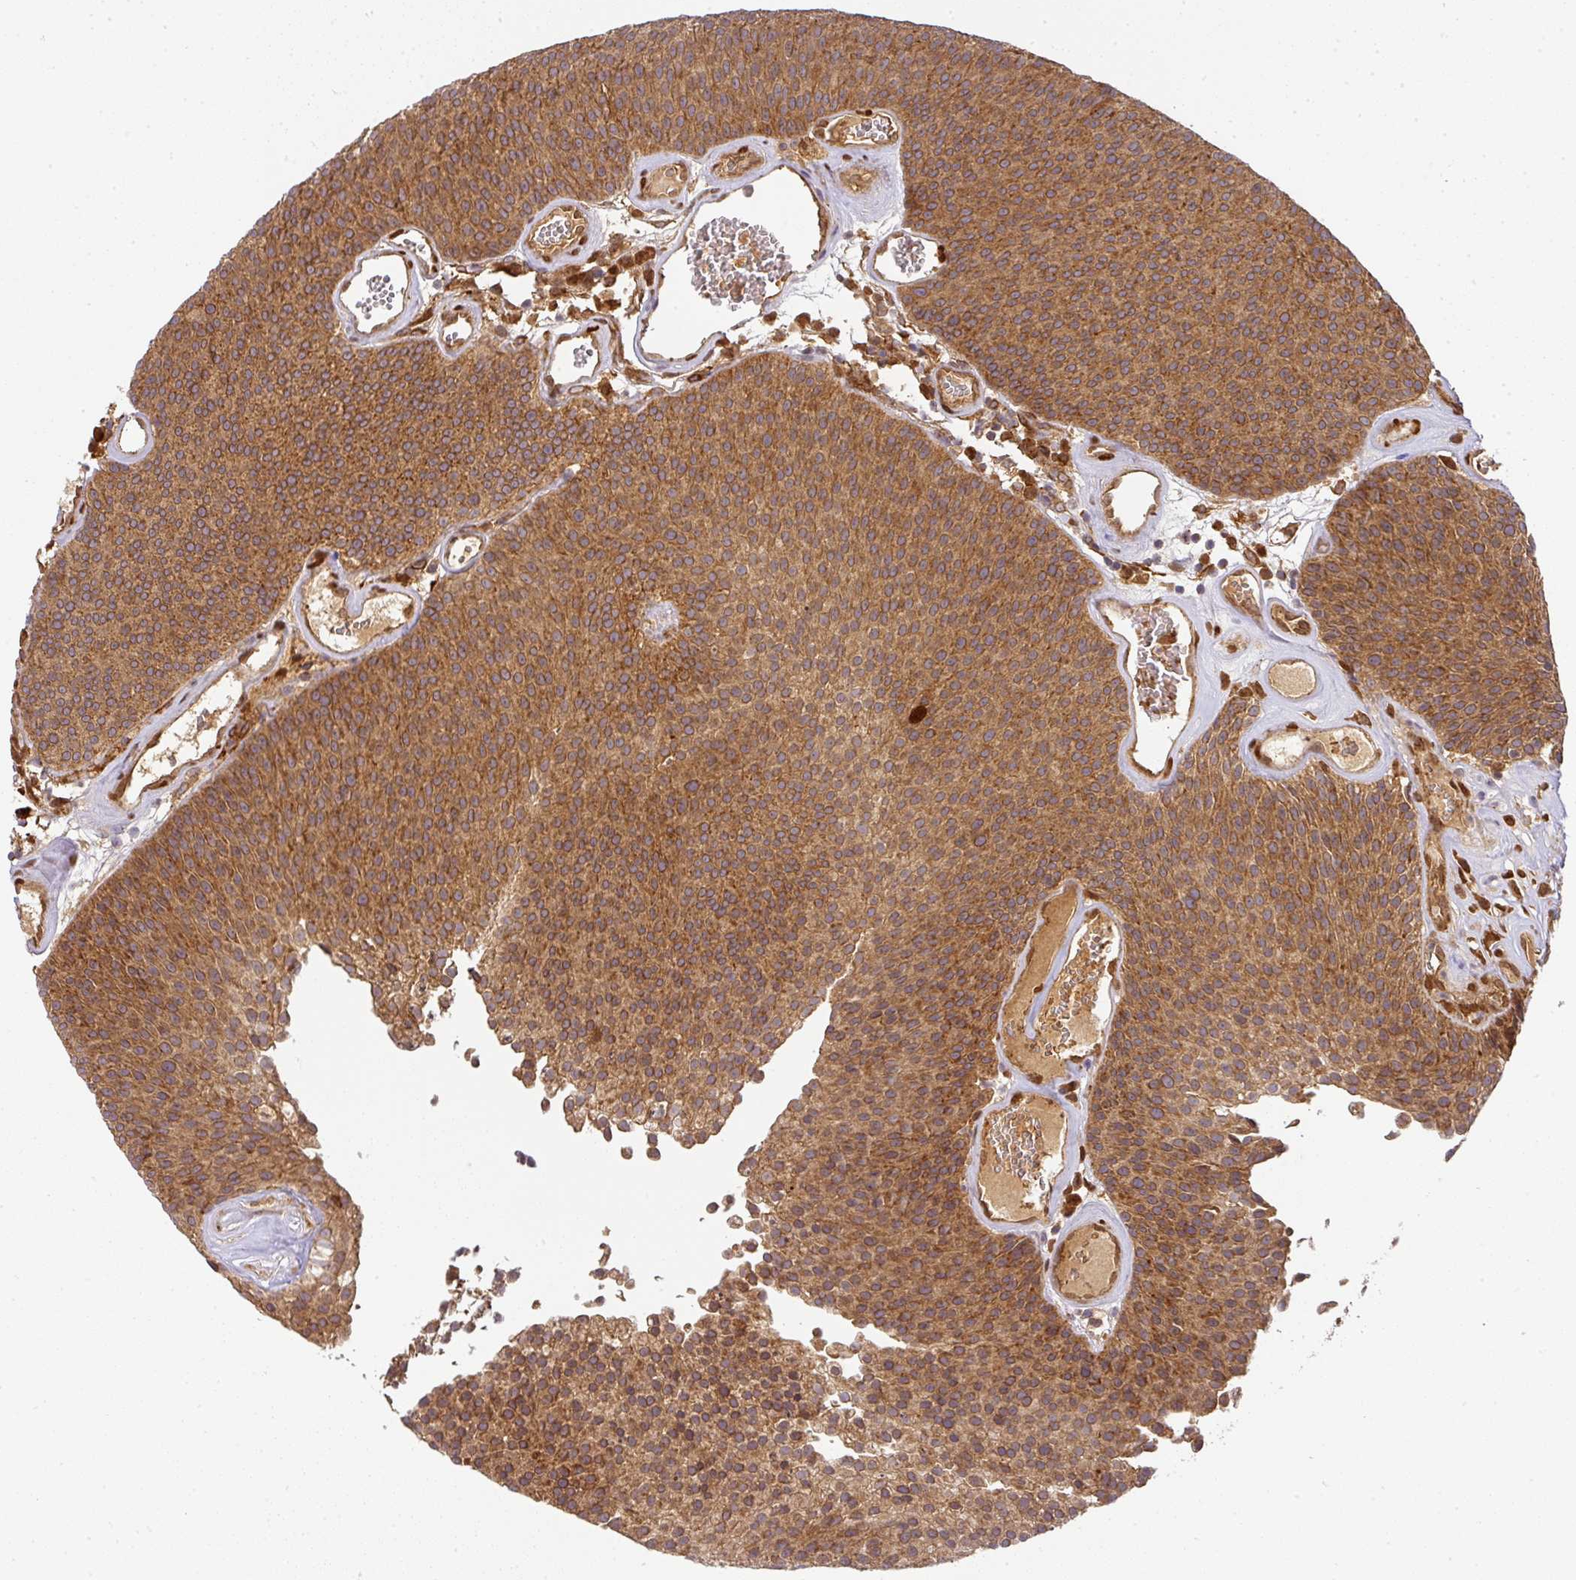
{"staining": {"intensity": "moderate", "quantity": ">75%", "location": "cytoplasmic/membranous"}, "tissue": "urothelial cancer", "cell_type": "Tumor cells", "image_type": "cancer", "snomed": [{"axis": "morphology", "description": "Urothelial carcinoma, Low grade"}, {"axis": "topography", "description": "Urinary bladder"}], "caption": "Immunohistochemical staining of urothelial cancer displays moderate cytoplasmic/membranous protein staining in approximately >75% of tumor cells.", "gene": "MALSU1", "patient": {"sex": "female", "age": 79}}